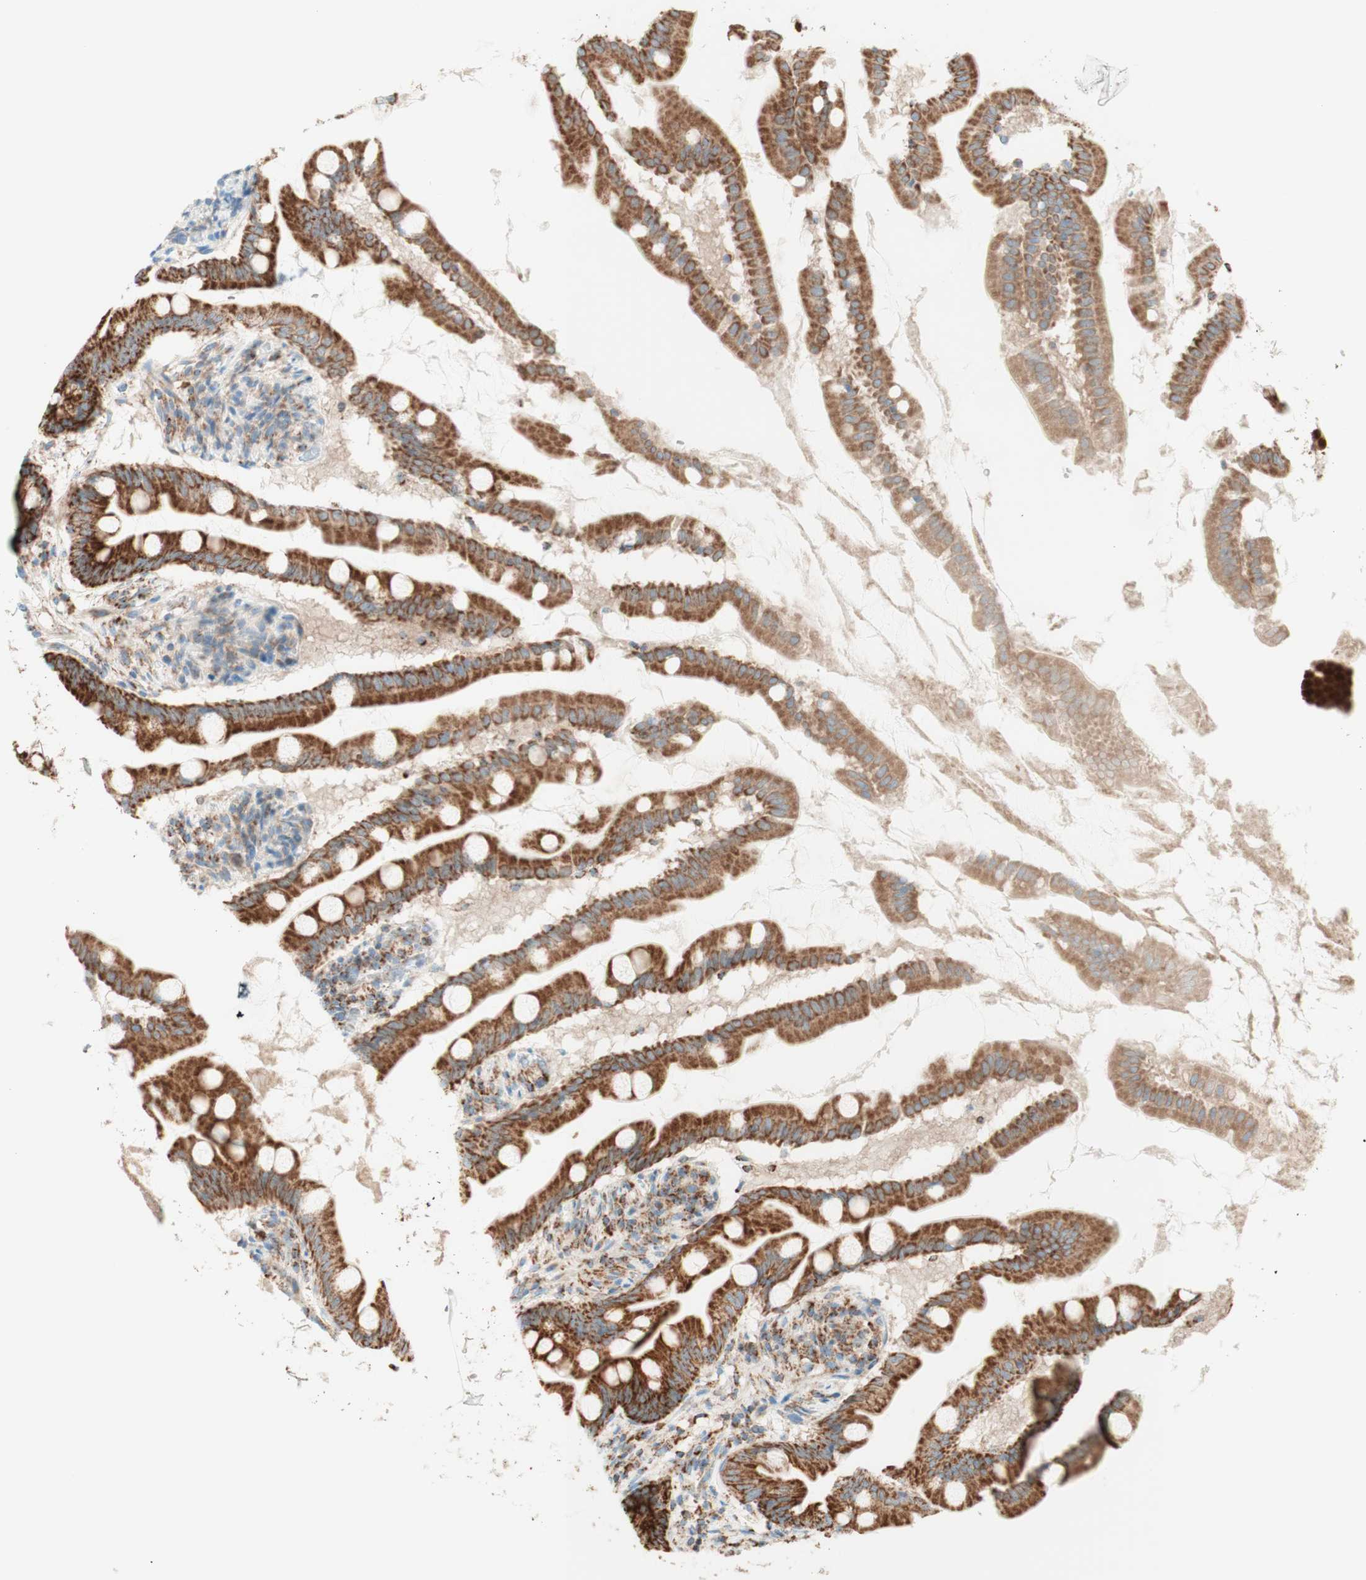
{"staining": {"intensity": "strong", "quantity": ">75%", "location": "cytoplasmic/membranous"}, "tissue": "small intestine", "cell_type": "Glandular cells", "image_type": "normal", "snomed": [{"axis": "morphology", "description": "Normal tissue, NOS"}, {"axis": "topography", "description": "Small intestine"}], "caption": "The image shows staining of unremarkable small intestine, revealing strong cytoplasmic/membranous protein positivity (brown color) within glandular cells.", "gene": "TOMM20", "patient": {"sex": "female", "age": 56}}